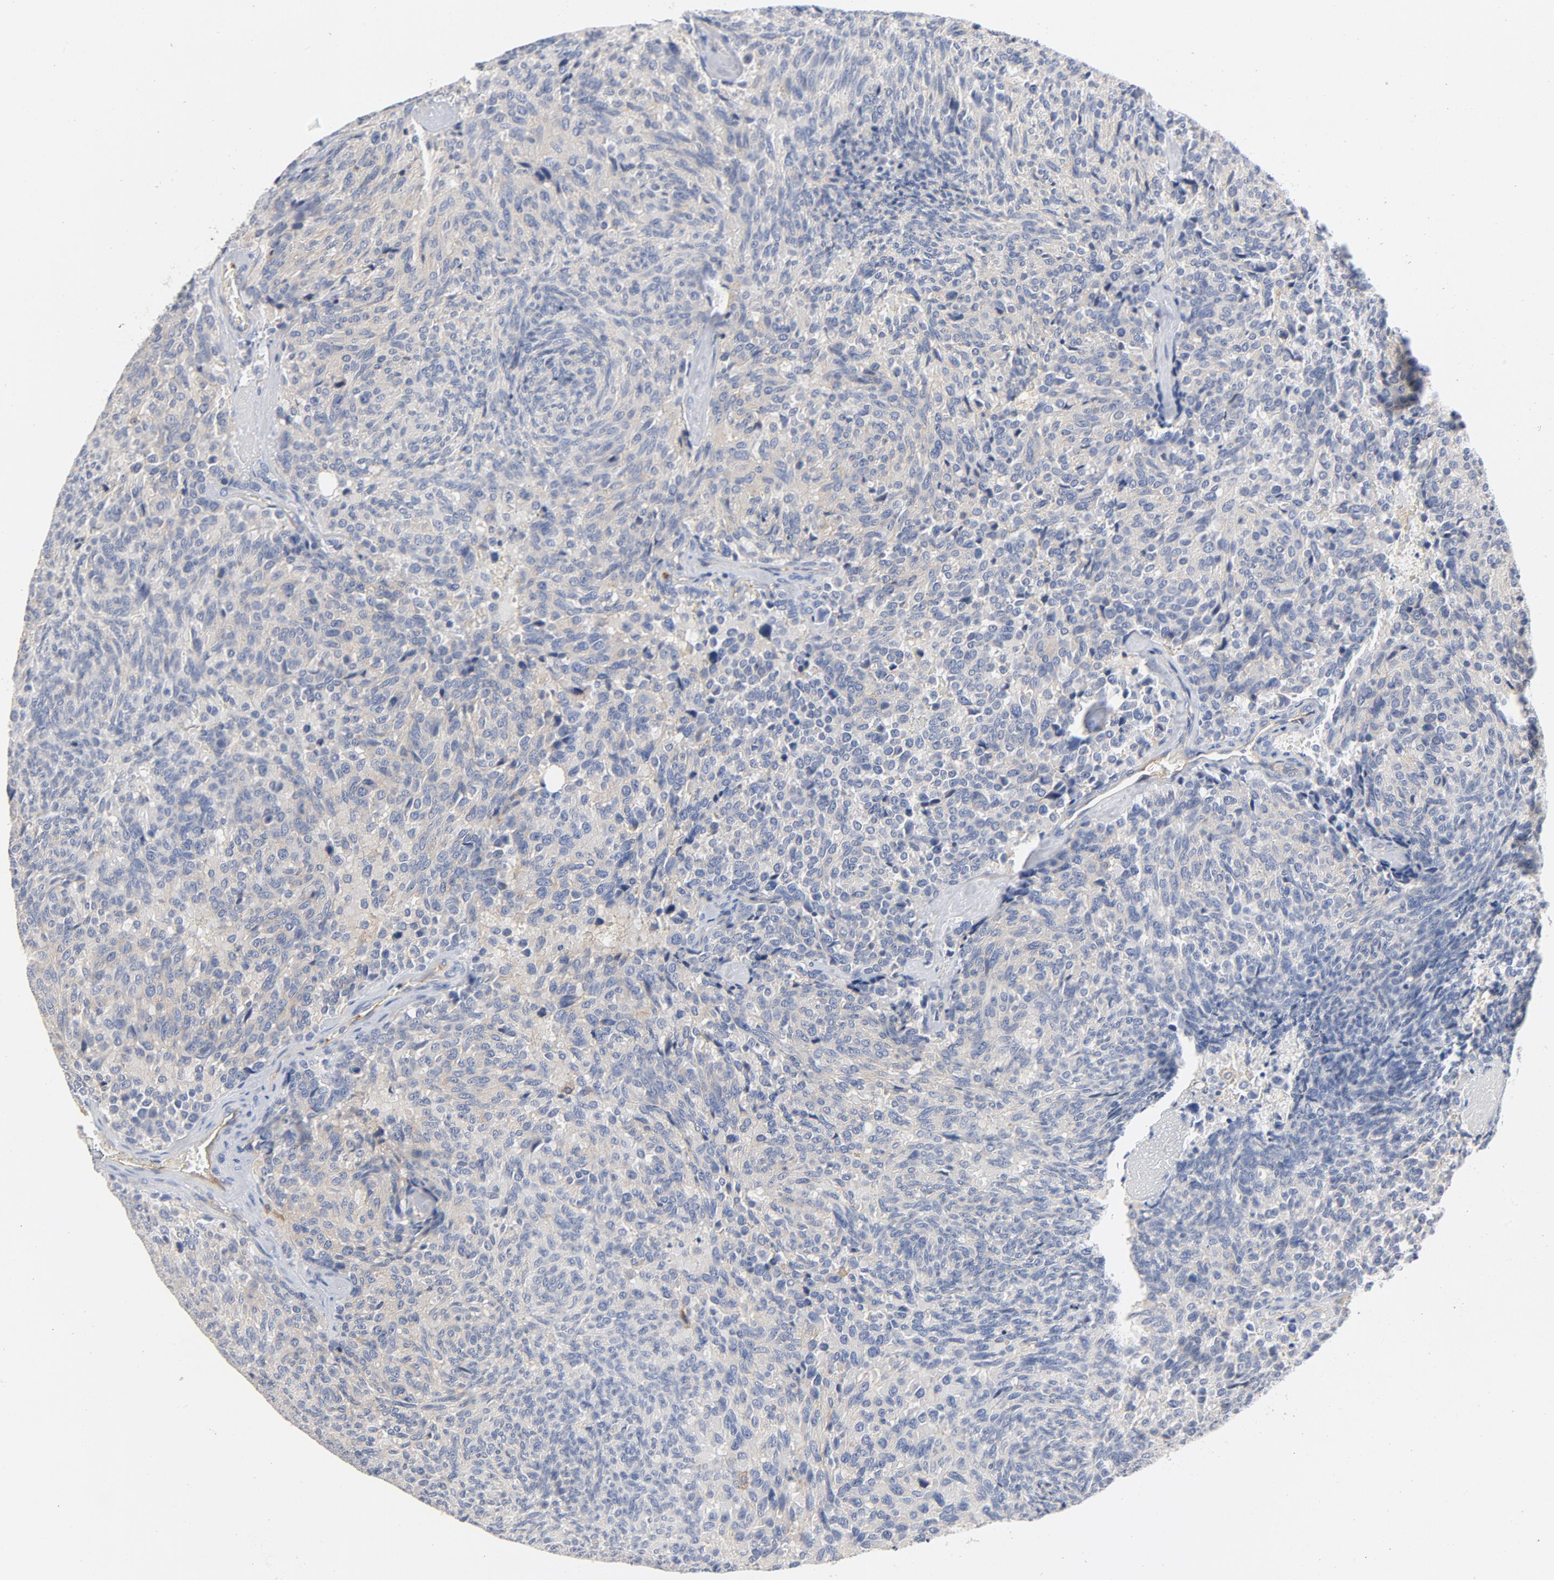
{"staining": {"intensity": "negative", "quantity": "none", "location": "none"}, "tissue": "carcinoid", "cell_type": "Tumor cells", "image_type": "cancer", "snomed": [{"axis": "morphology", "description": "Carcinoid, malignant, NOS"}, {"axis": "topography", "description": "Pancreas"}], "caption": "Tumor cells show no significant protein positivity in carcinoid.", "gene": "SRC", "patient": {"sex": "female", "age": 54}}